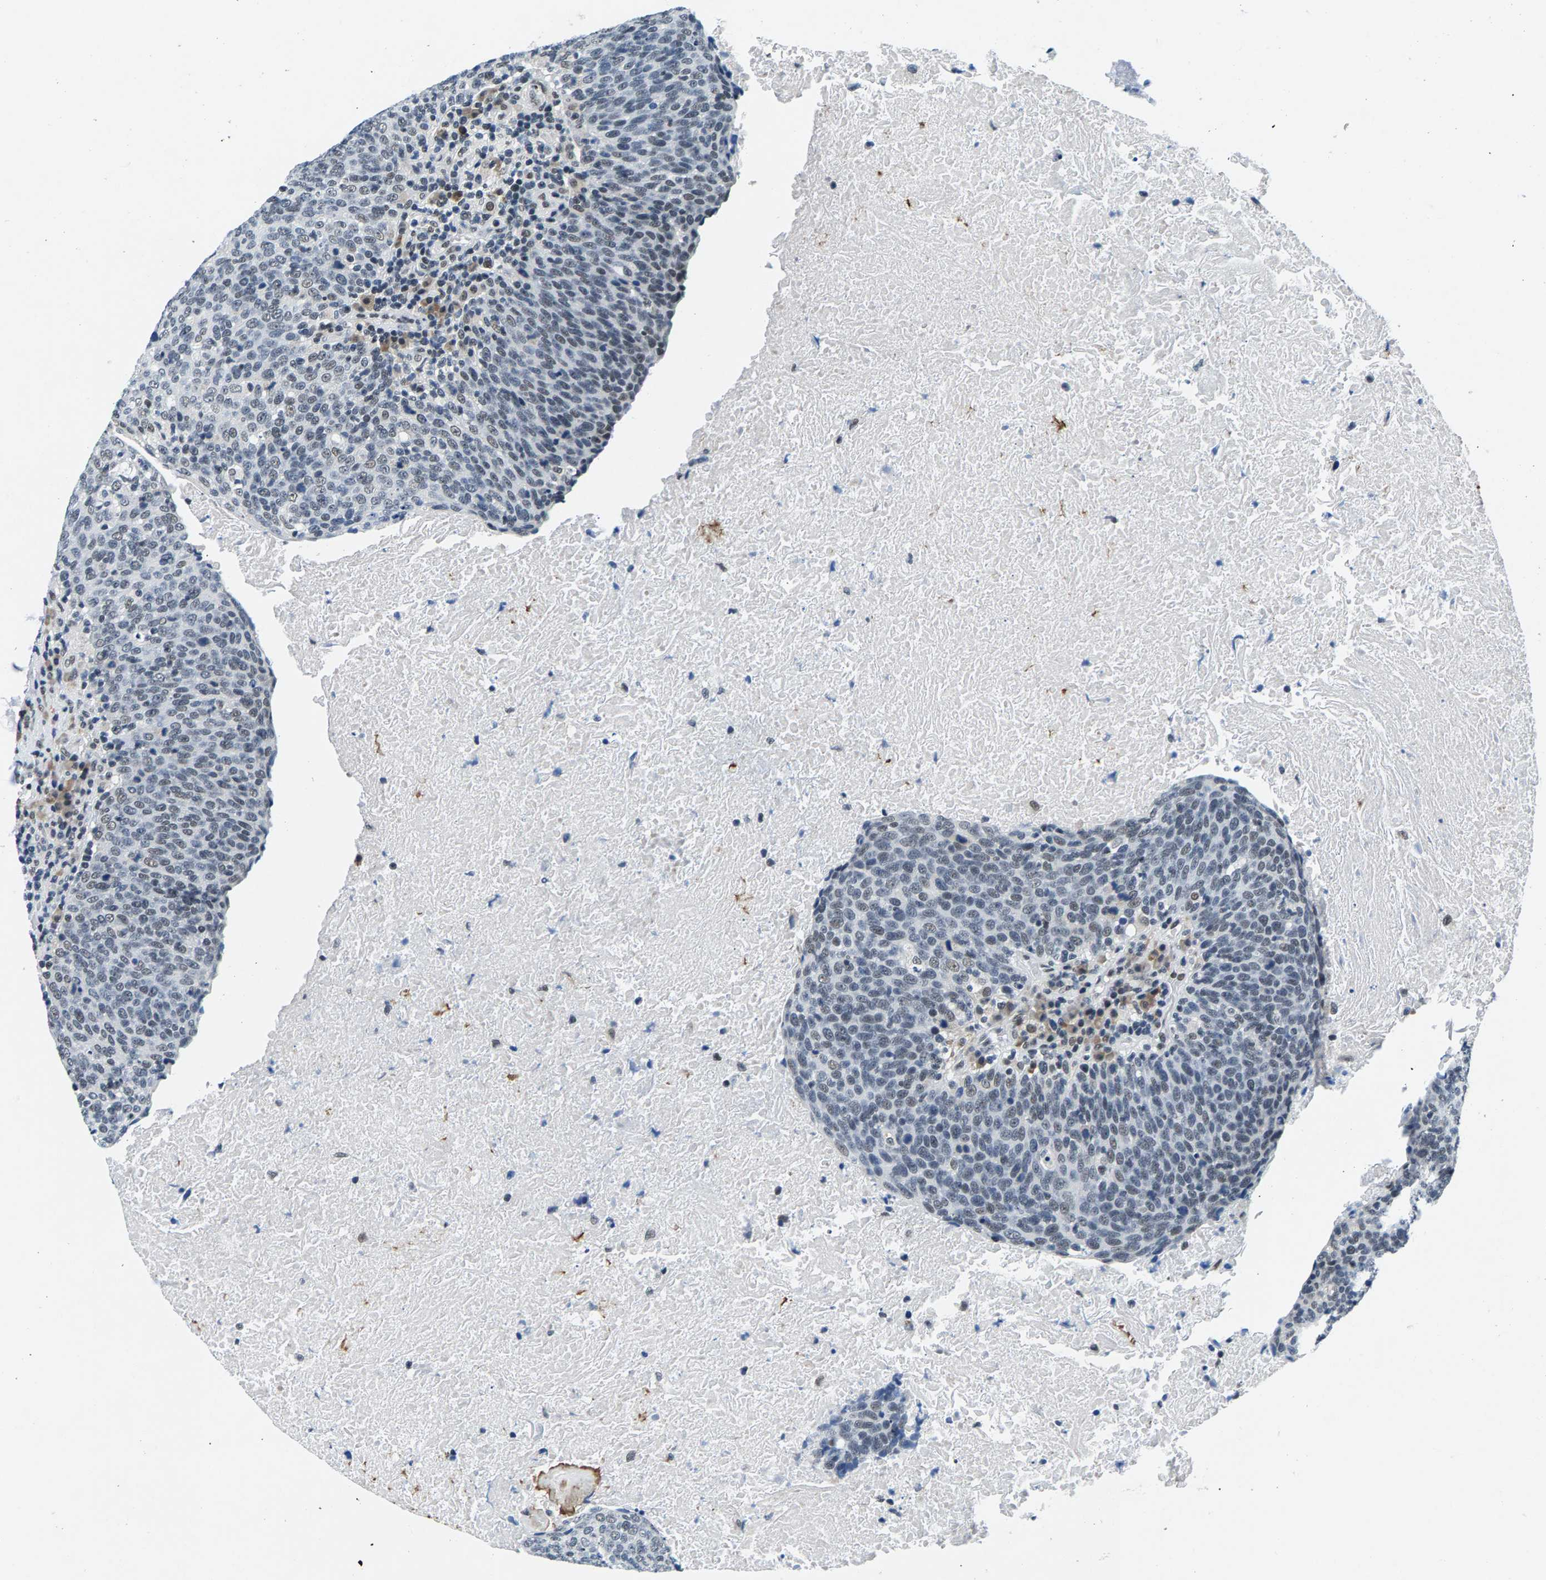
{"staining": {"intensity": "weak", "quantity": "25%-75%", "location": "nuclear"}, "tissue": "head and neck cancer", "cell_type": "Tumor cells", "image_type": "cancer", "snomed": [{"axis": "morphology", "description": "Squamous cell carcinoma, NOS"}, {"axis": "morphology", "description": "Squamous cell carcinoma, metastatic, NOS"}, {"axis": "topography", "description": "Lymph node"}, {"axis": "topography", "description": "Head-Neck"}], "caption": "Head and neck squamous cell carcinoma stained with a brown dye shows weak nuclear positive staining in about 25%-75% of tumor cells.", "gene": "ATF2", "patient": {"sex": "male", "age": 62}}